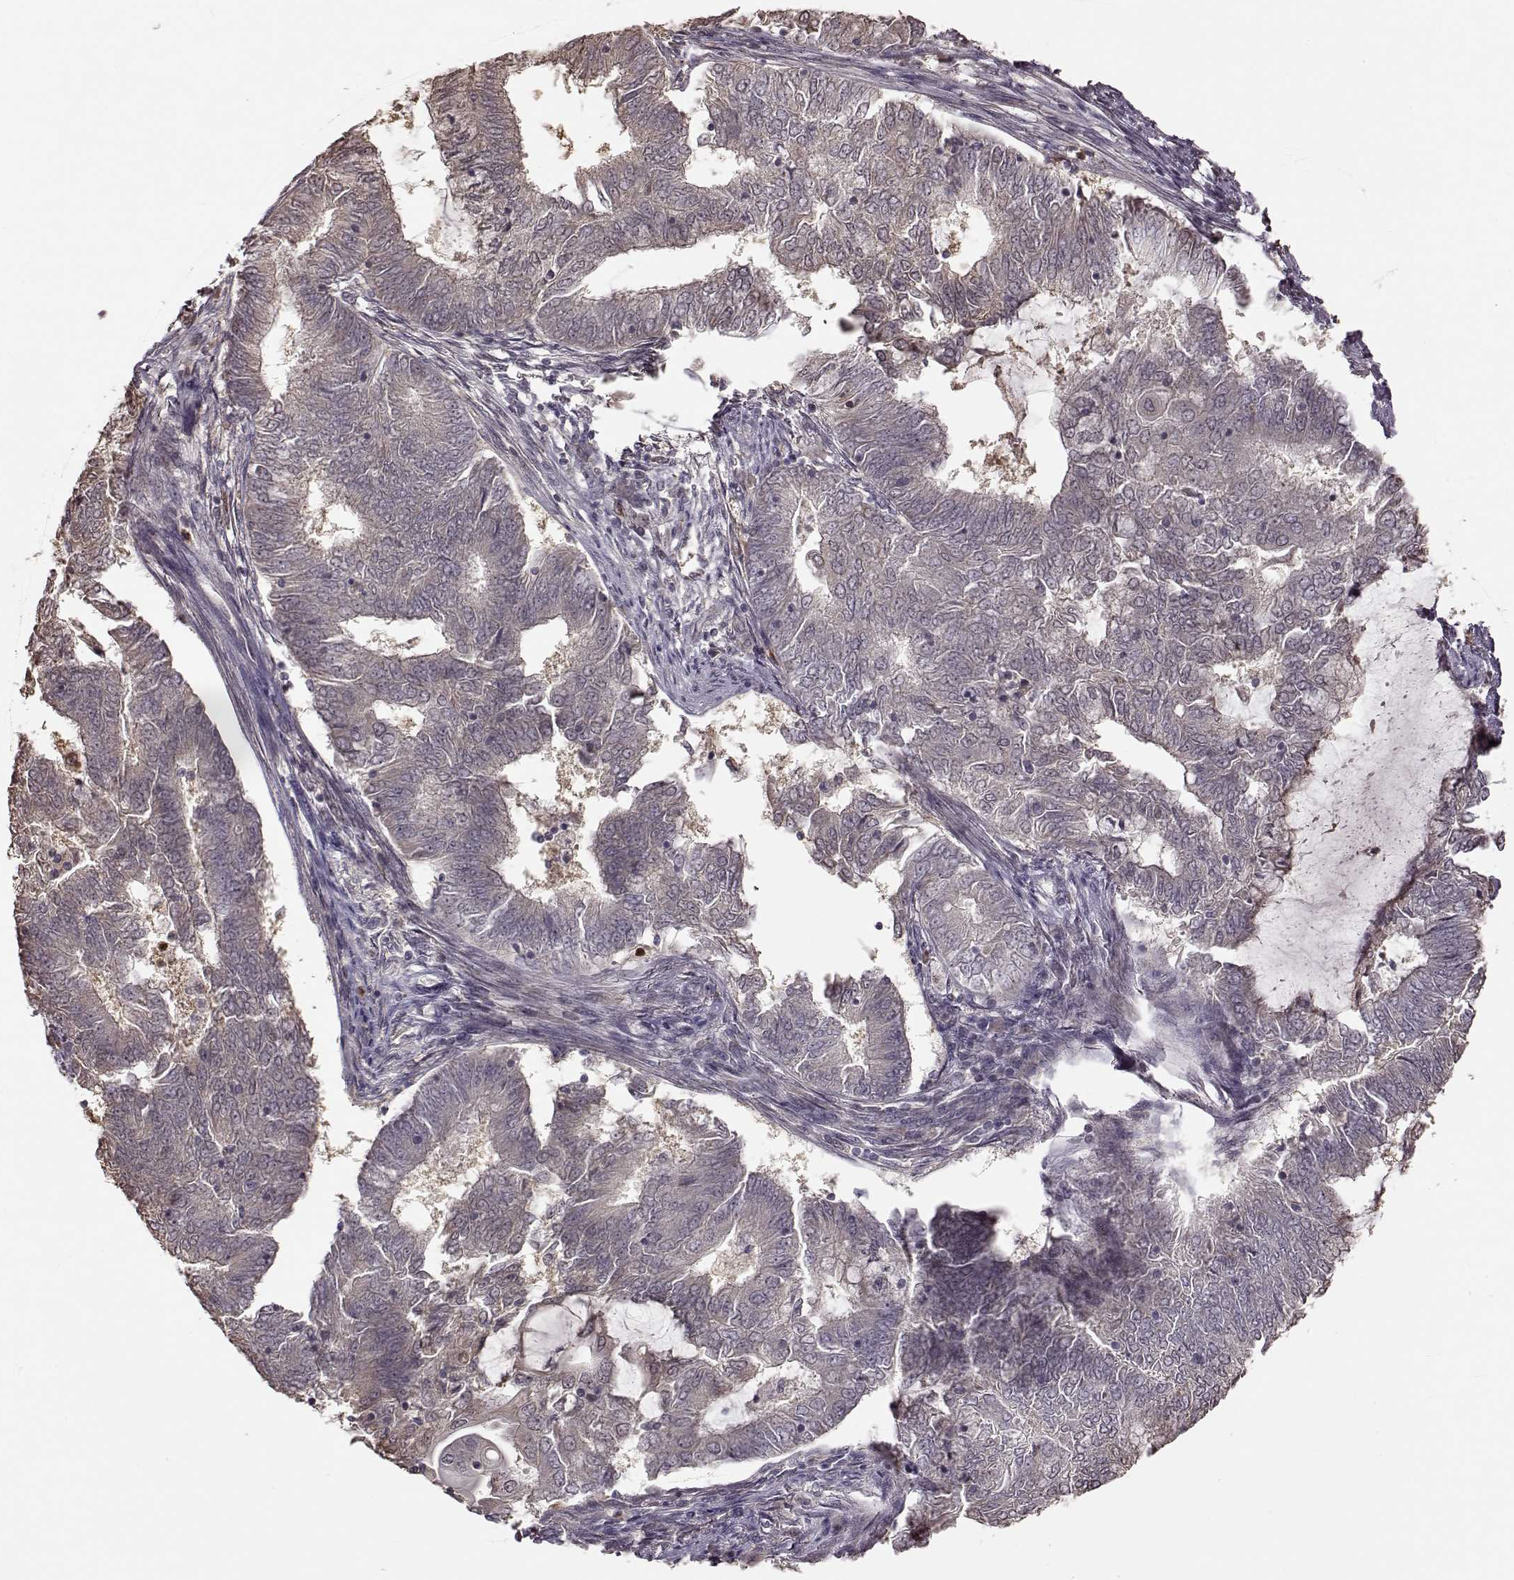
{"staining": {"intensity": "weak", "quantity": "<25%", "location": "cytoplasmic/membranous"}, "tissue": "endometrial cancer", "cell_type": "Tumor cells", "image_type": "cancer", "snomed": [{"axis": "morphology", "description": "Adenocarcinoma, NOS"}, {"axis": "topography", "description": "Endometrium"}], "caption": "Immunohistochemical staining of endometrial adenocarcinoma reveals no significant expression in tumor cells.", "gene": "CRB1", "patient": {"sex": "female", "age": 62}}